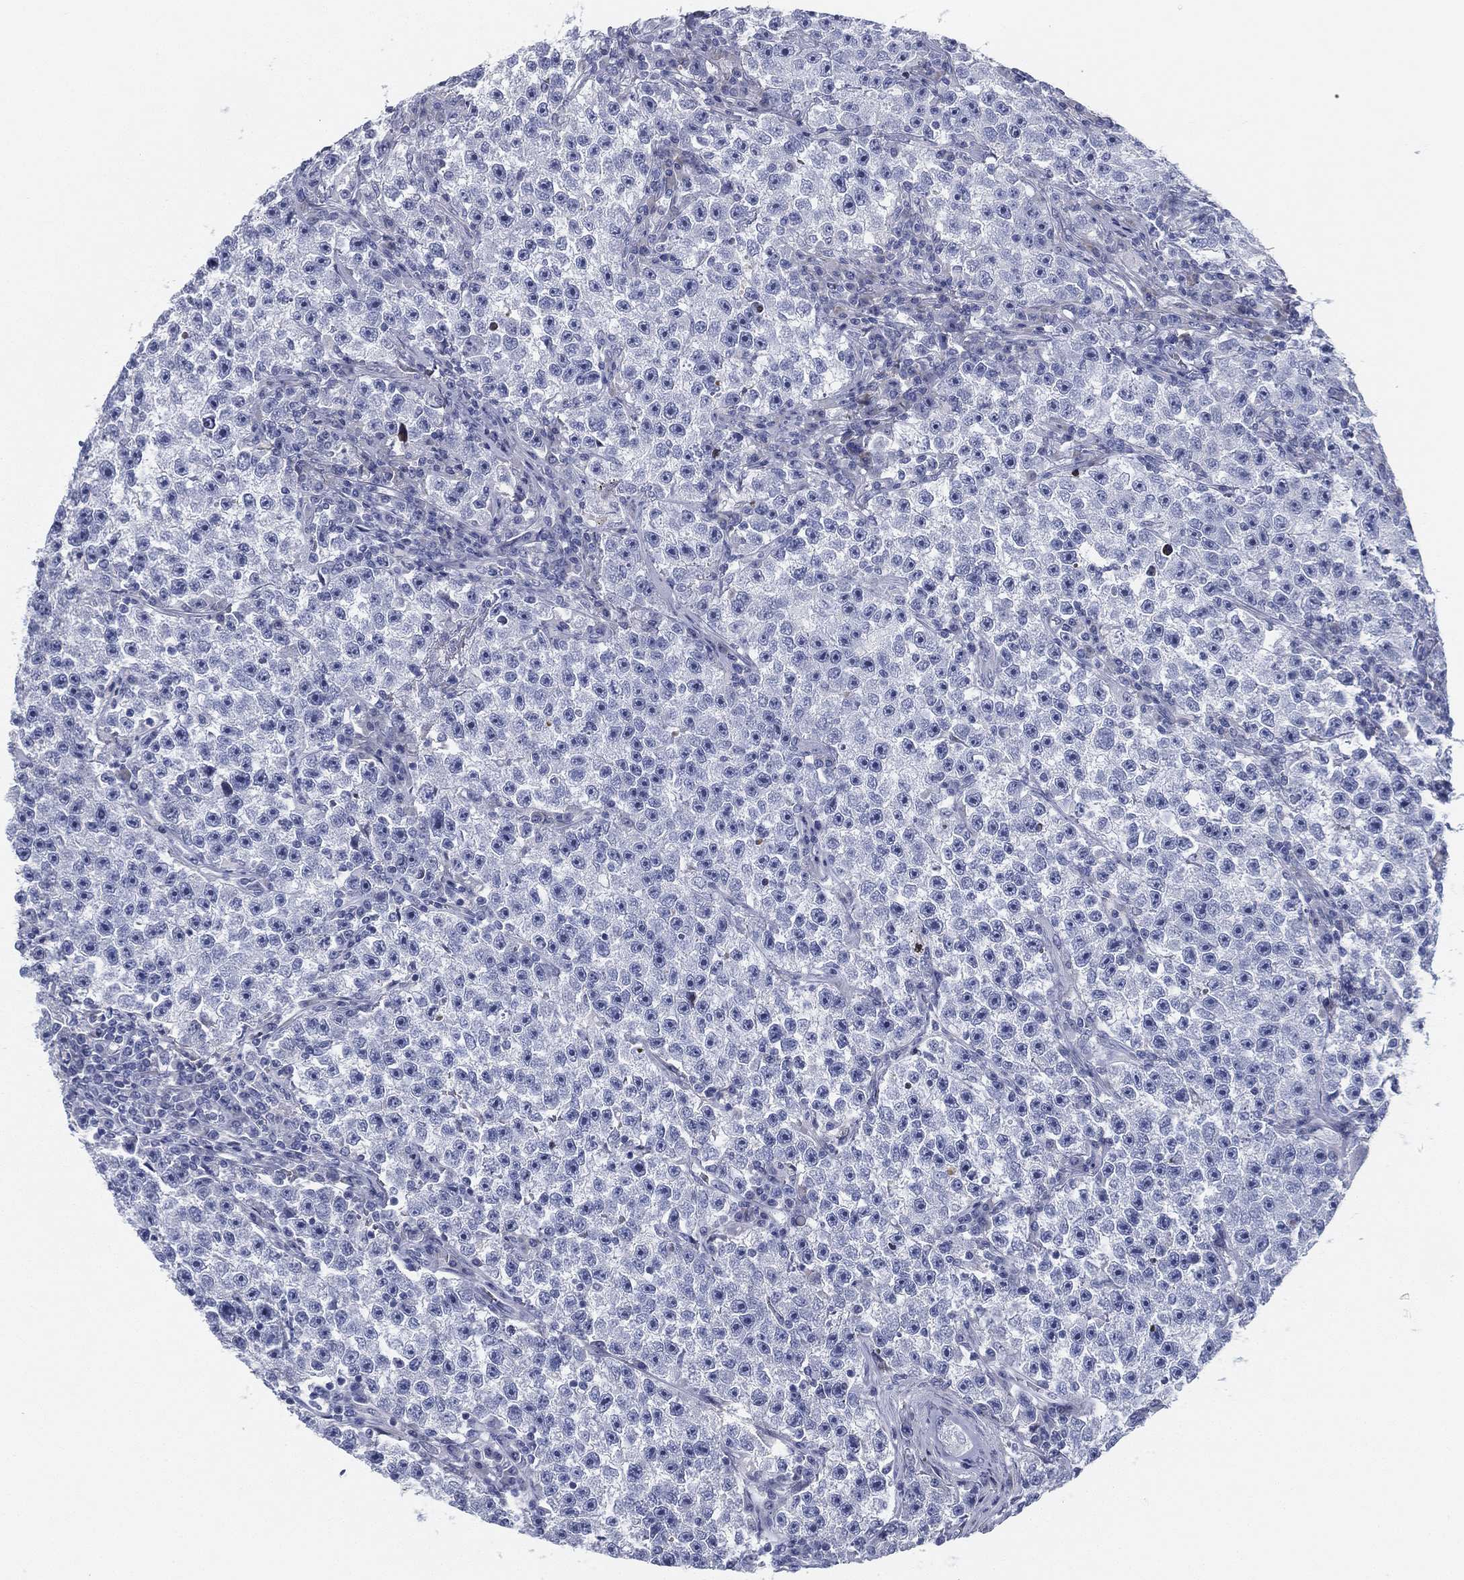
{"staining": {"intensity": "negative", "quantity": "none", "location": "none"}, "tissue": "testis cancer", "cell_type": "Tumor cells", "image_type": "cancer", "snomed": [{"axis": "morphology", "description": "Seminoma, NOS"}, {"axis": "topography", "description": "Testis"}], "caption": "Testis cancer (seminoma) was stained to show a protein in brown. There is no significant positivity in tumor cells.", "gene": "SPPL2C", "patient": {"sex": "male", "age": 22}}